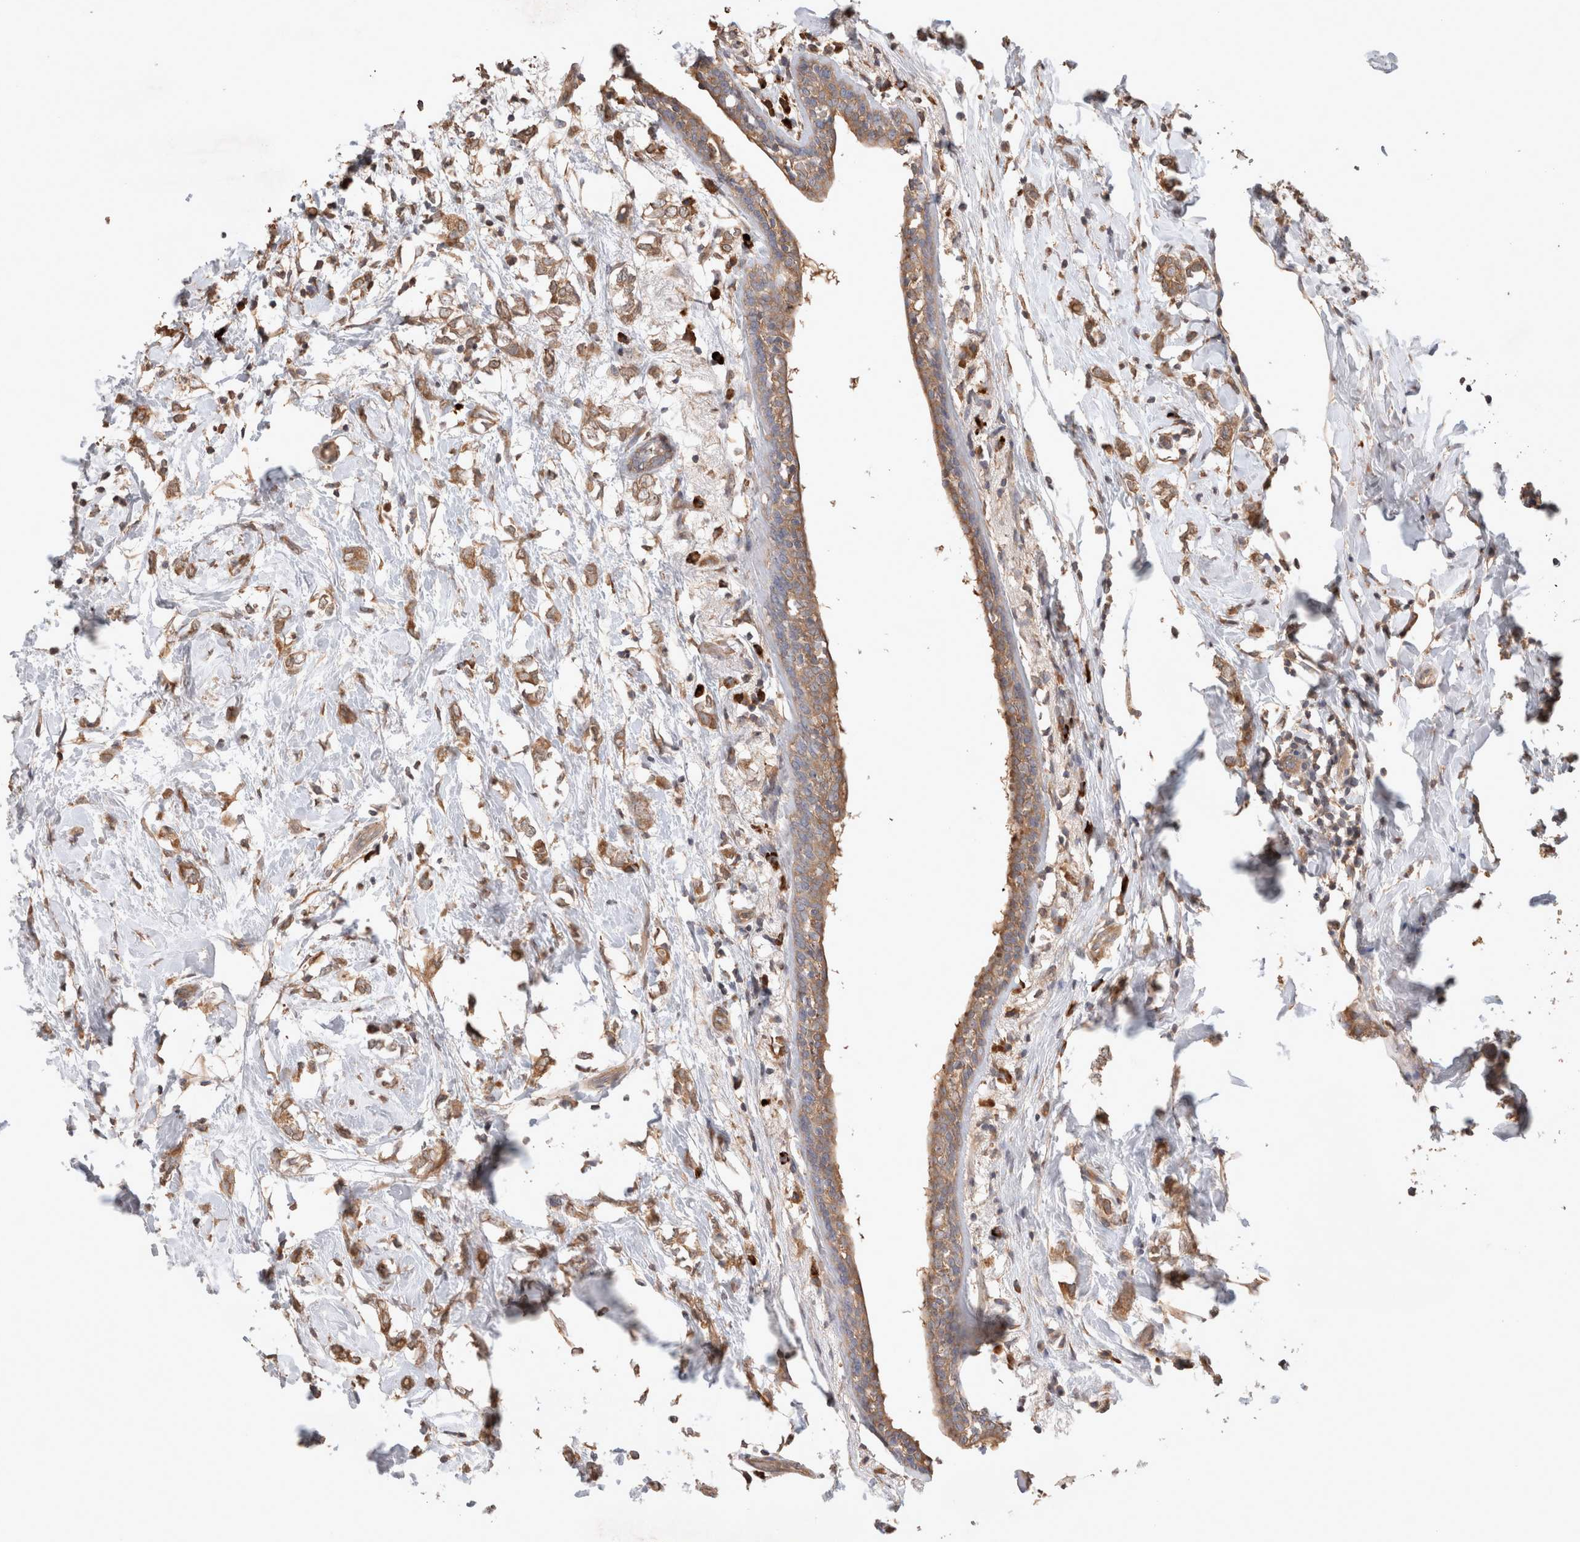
{"staining": {"intensity": "moderate", "quantity": ">75%", "location": "cytoplasmic/membranous"}, "tissue": "breast cancer", "cell_type": "Tumor cells", "image_type": "cancer", "snomed": [{"axis": "morphology", "description": "Normal tissue, NOS"}, {"axis": "morphology", "description": "Lobular carcinoma"}, {"axis": "topography", "description": "Breast"}], "caption": "Brown immunohistochemical staining in lobular carcinoma (breast) displays moderate cytoplasmic/membranous expression in approximately >75% of tumor cells. Using DAB (3,3'-diaminobenzidine) (brown) and hematoxylin (blue) stains, captured at high magnification using brightfield microscopy.", "gene": "HROB", "patient": {"sex": "female", "age": 47}}